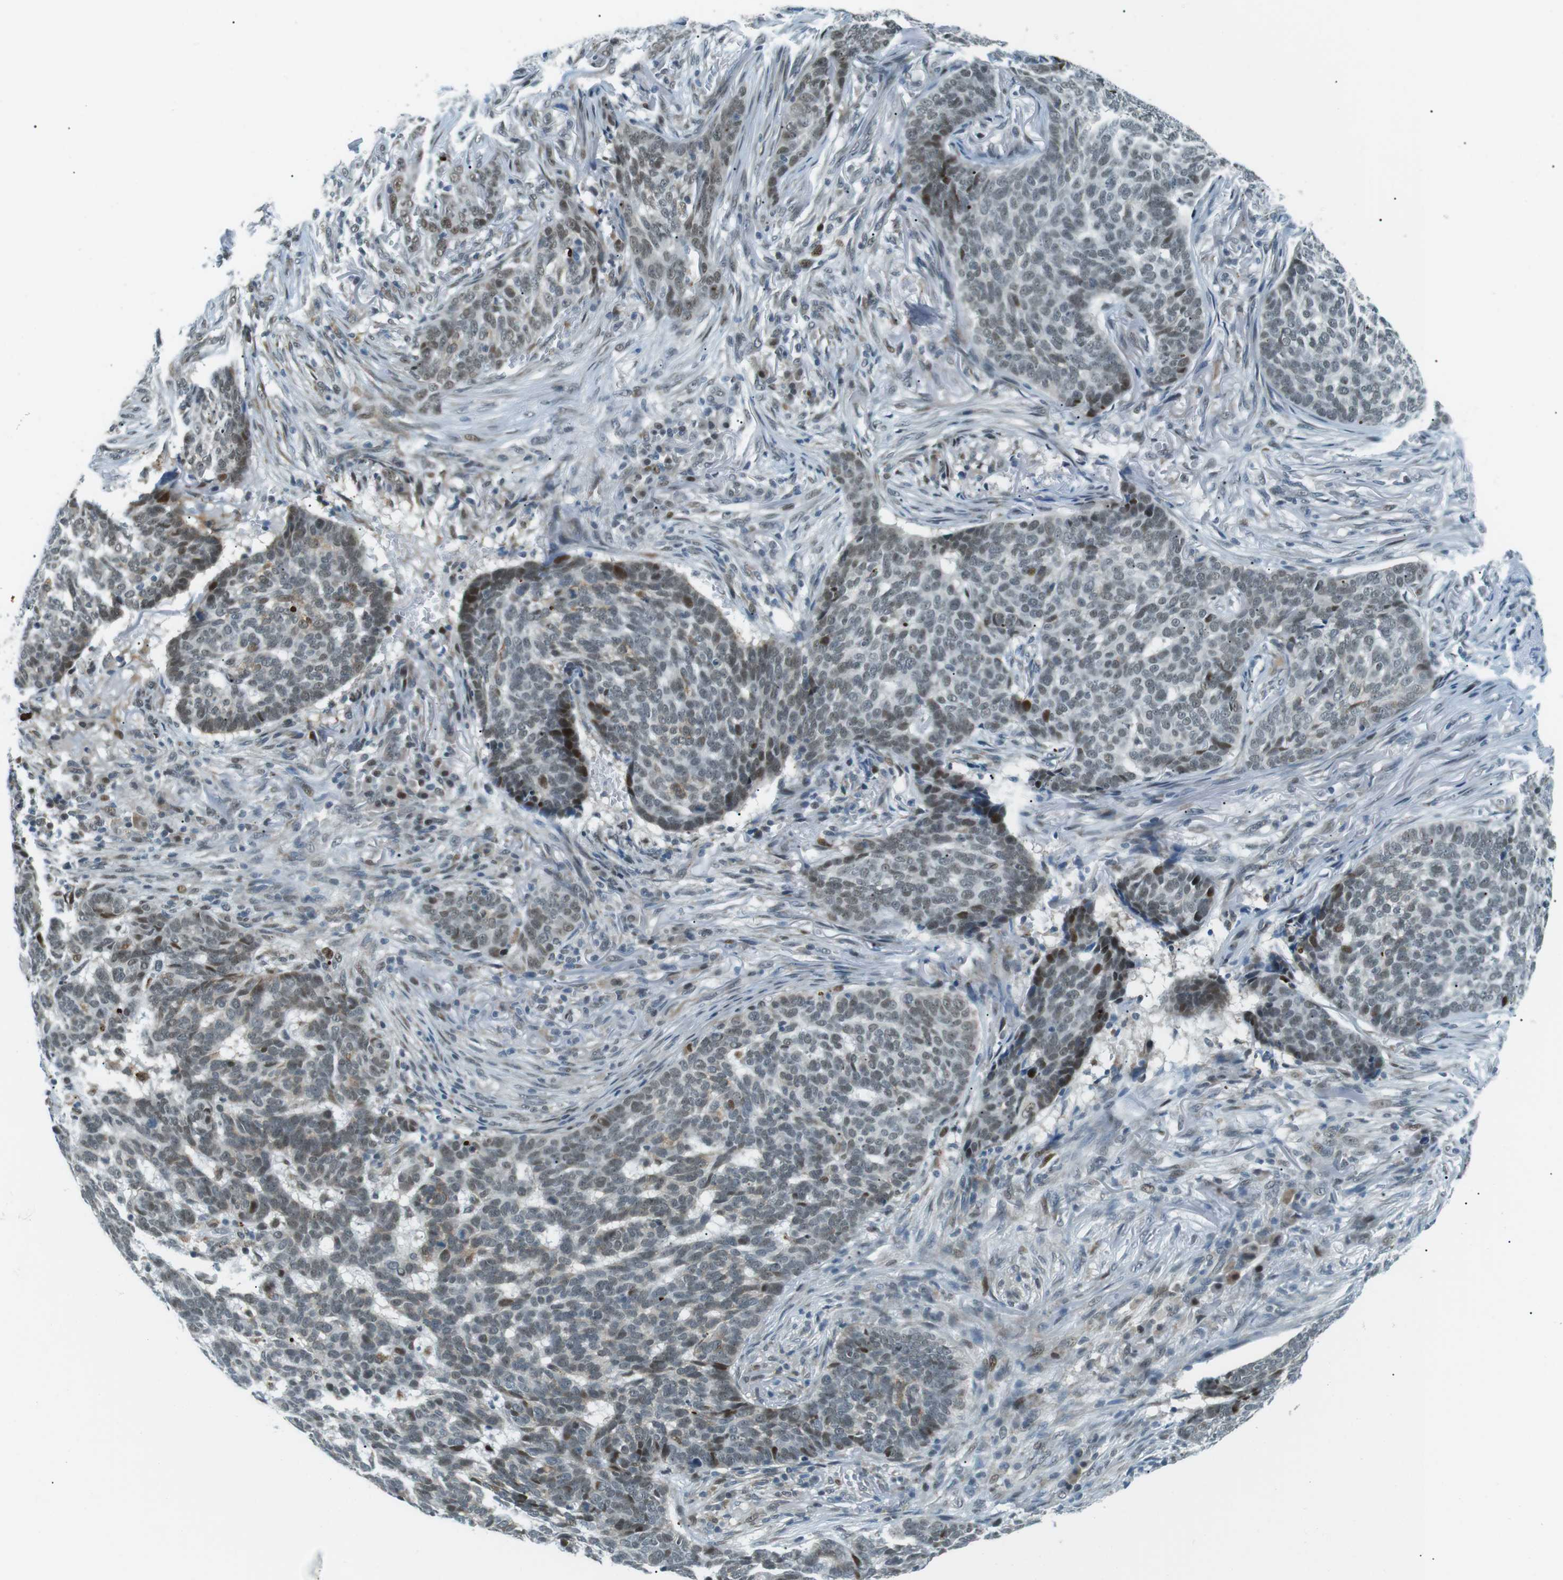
{"staining": {"intensity": "moderate", "quantity": ">75%", "location": "nuclear"}, "tissue": "skin cancer", "cell_type": "Tumor cells", "image_type": "cancer", "snomed": [{"axis": "morphology", "description": "Basal cell carcinoma"}, {"axis": "topography", "description": "Skin"}], "caption": "A medium amount of moderate nuclear expression is appreciated in about >75% of tumor cells in skin cancer tissue. (DAB (3,3'-diaminobenzidine) IHC with brightfield microscopy, high magnification).", "gene": "PJA1", "patient": {"sex": "male", "age": 85}}